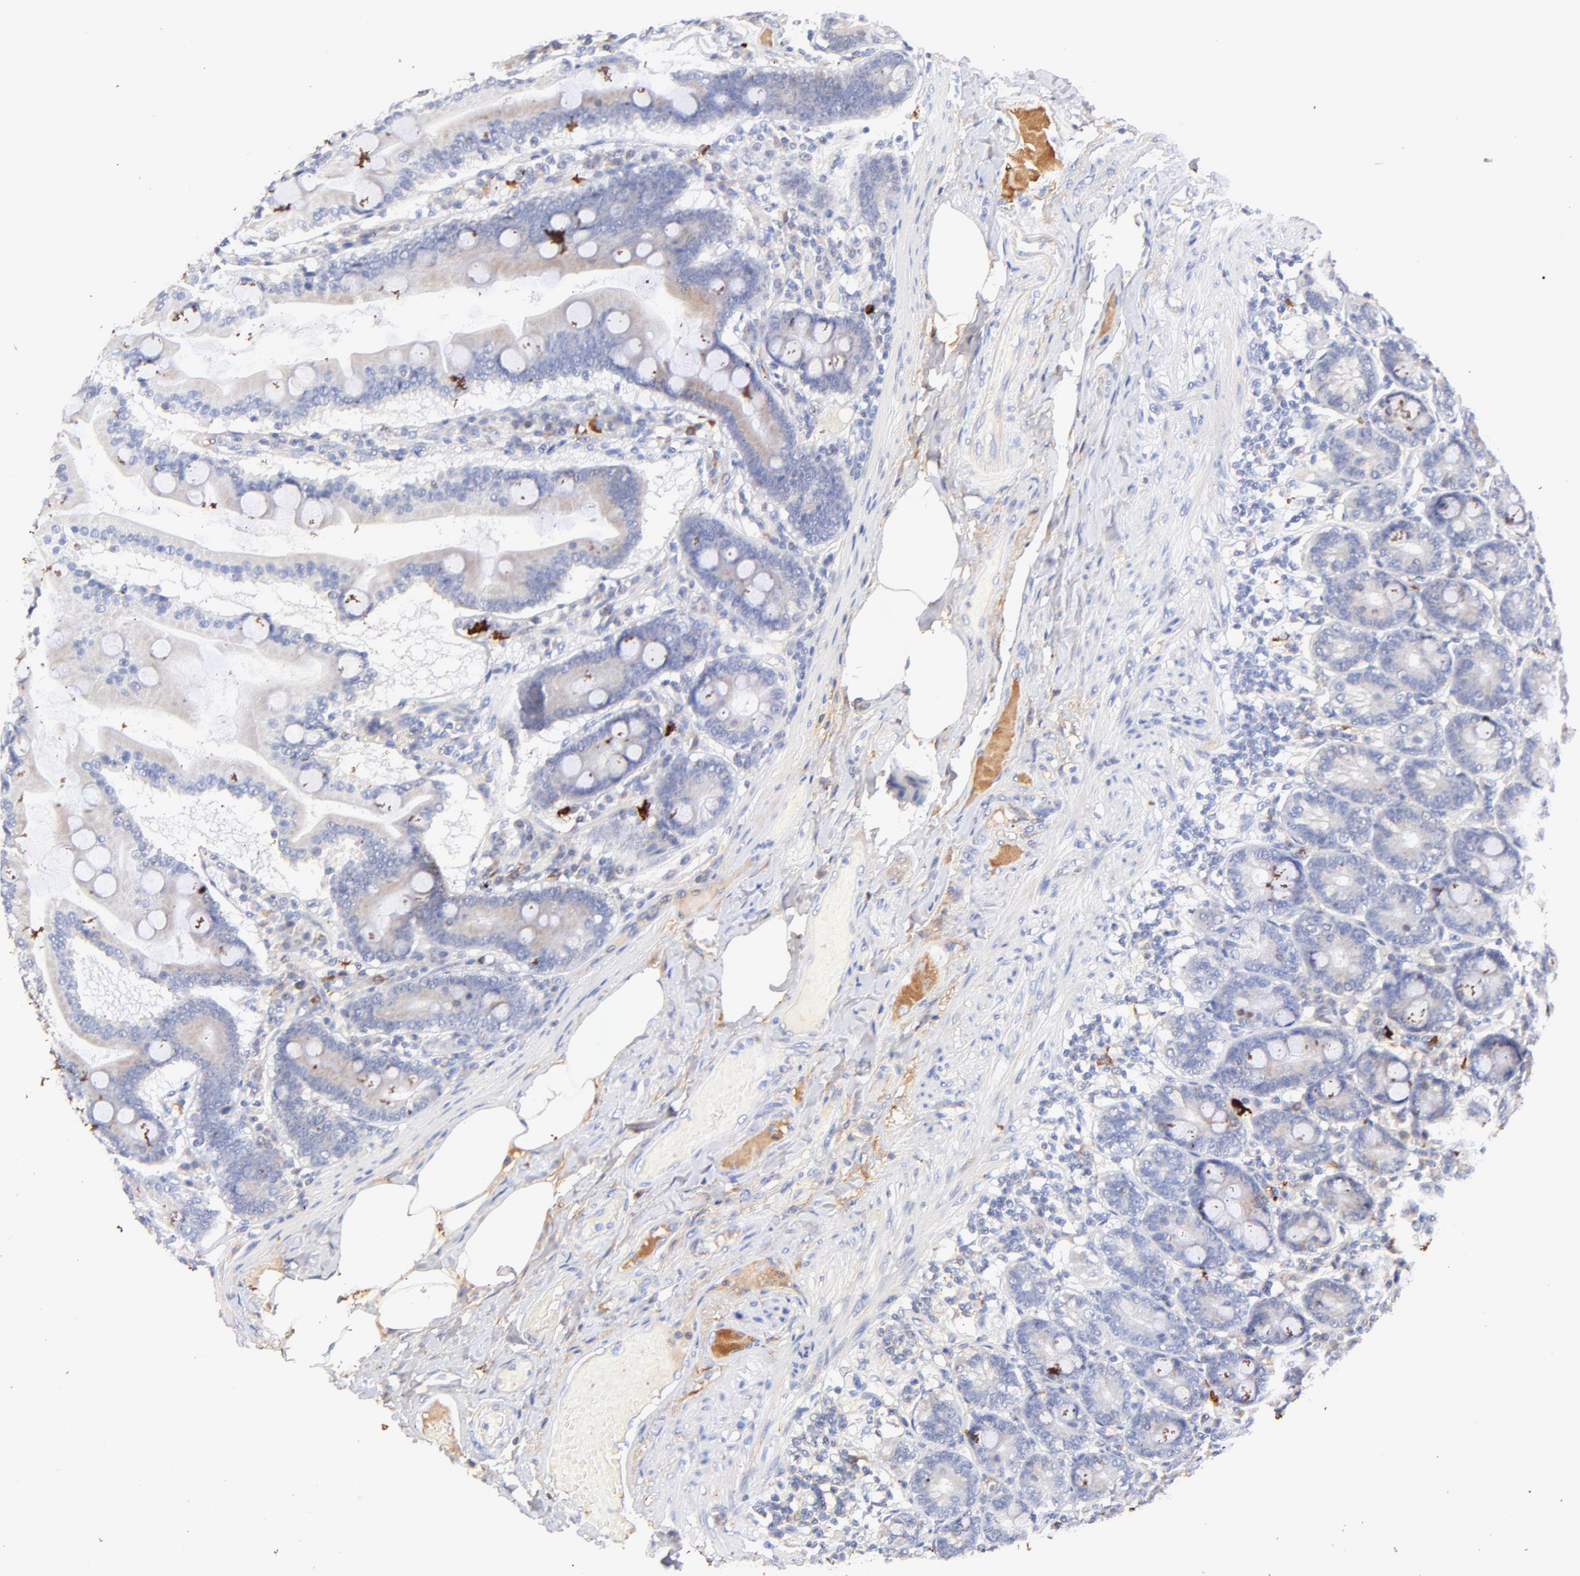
{"staining": {"intensity": "weak", "quantity": "25%-75%", "location": "cytoplasmic/membranous"}, "tissue": "duodenum", "cell_type": "Glandular cells", "image_type": "normal", "snomed": [{"axis": "morphology", "description": "Normal tissue, NOS"}, {"axis": "topography", "description": "Duodenum"}], "caption": "An image showing weak cytoplasmic/membranous staining in approximately 25%-75% of glandular cells in benign duodenum, as visualized by brown immunohistochemical staining.", "gene": "IGLV7", "patient": {"sex": "female", "age": 64}}